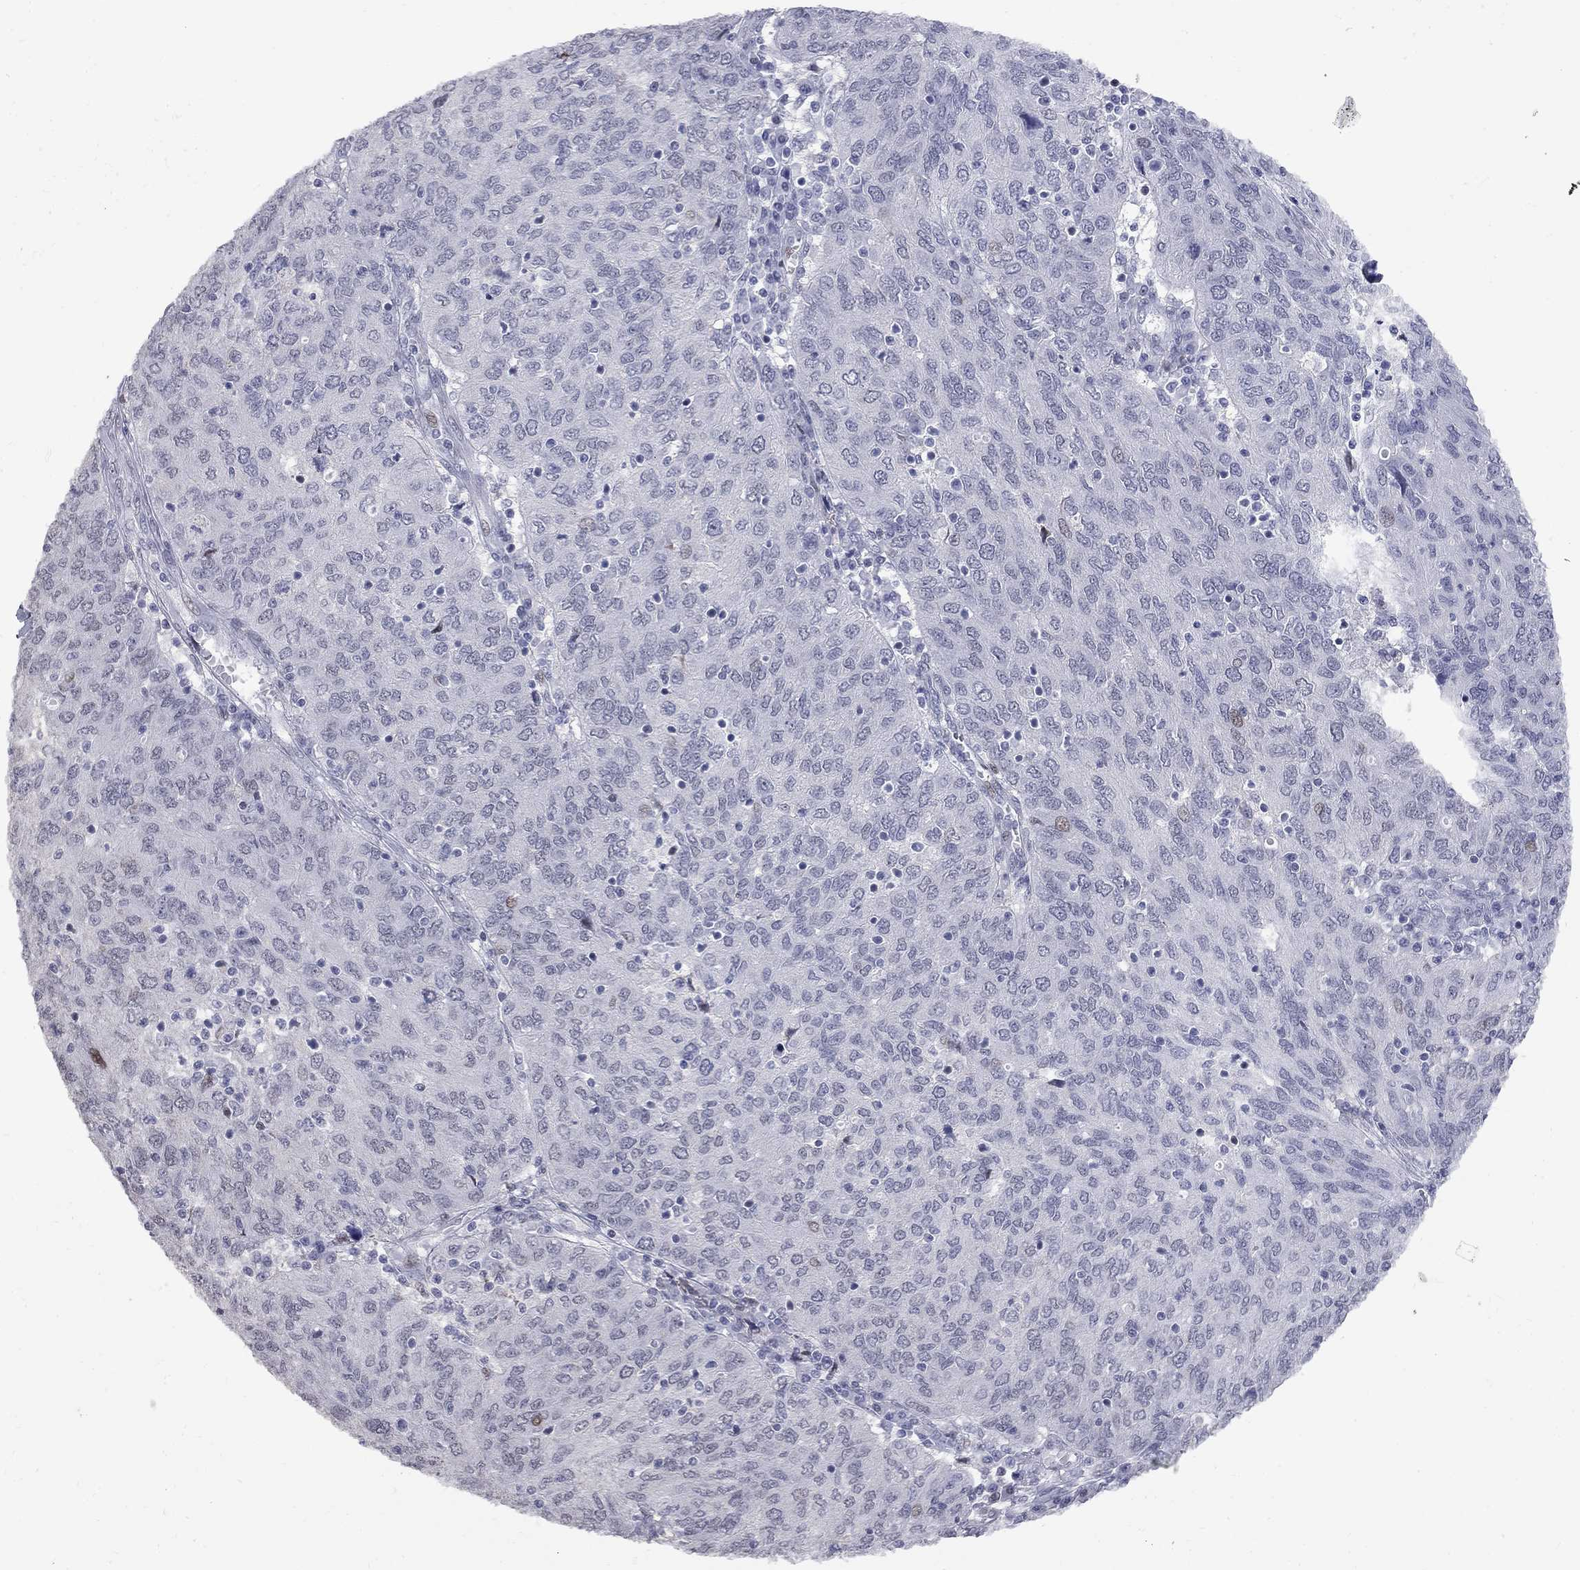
{"staining": {"intensity": "negative", "quantity": "none", "location": "none"}, "tissue": "ovarian cancer", "cell_type": "Tumor cells", "image_type": "cancer", "snomed": [{"axis": "morphology", "description": "Carcinoma, endometroid"}, {"axis": "topography", "description": "Ovary"}], "caption": "Tumor cells are negative for protein expression in human ovarian cancer (endometroid carcinoma).", "gene": "ZNF154", "patient": {"sex": "female", "age": 50}}